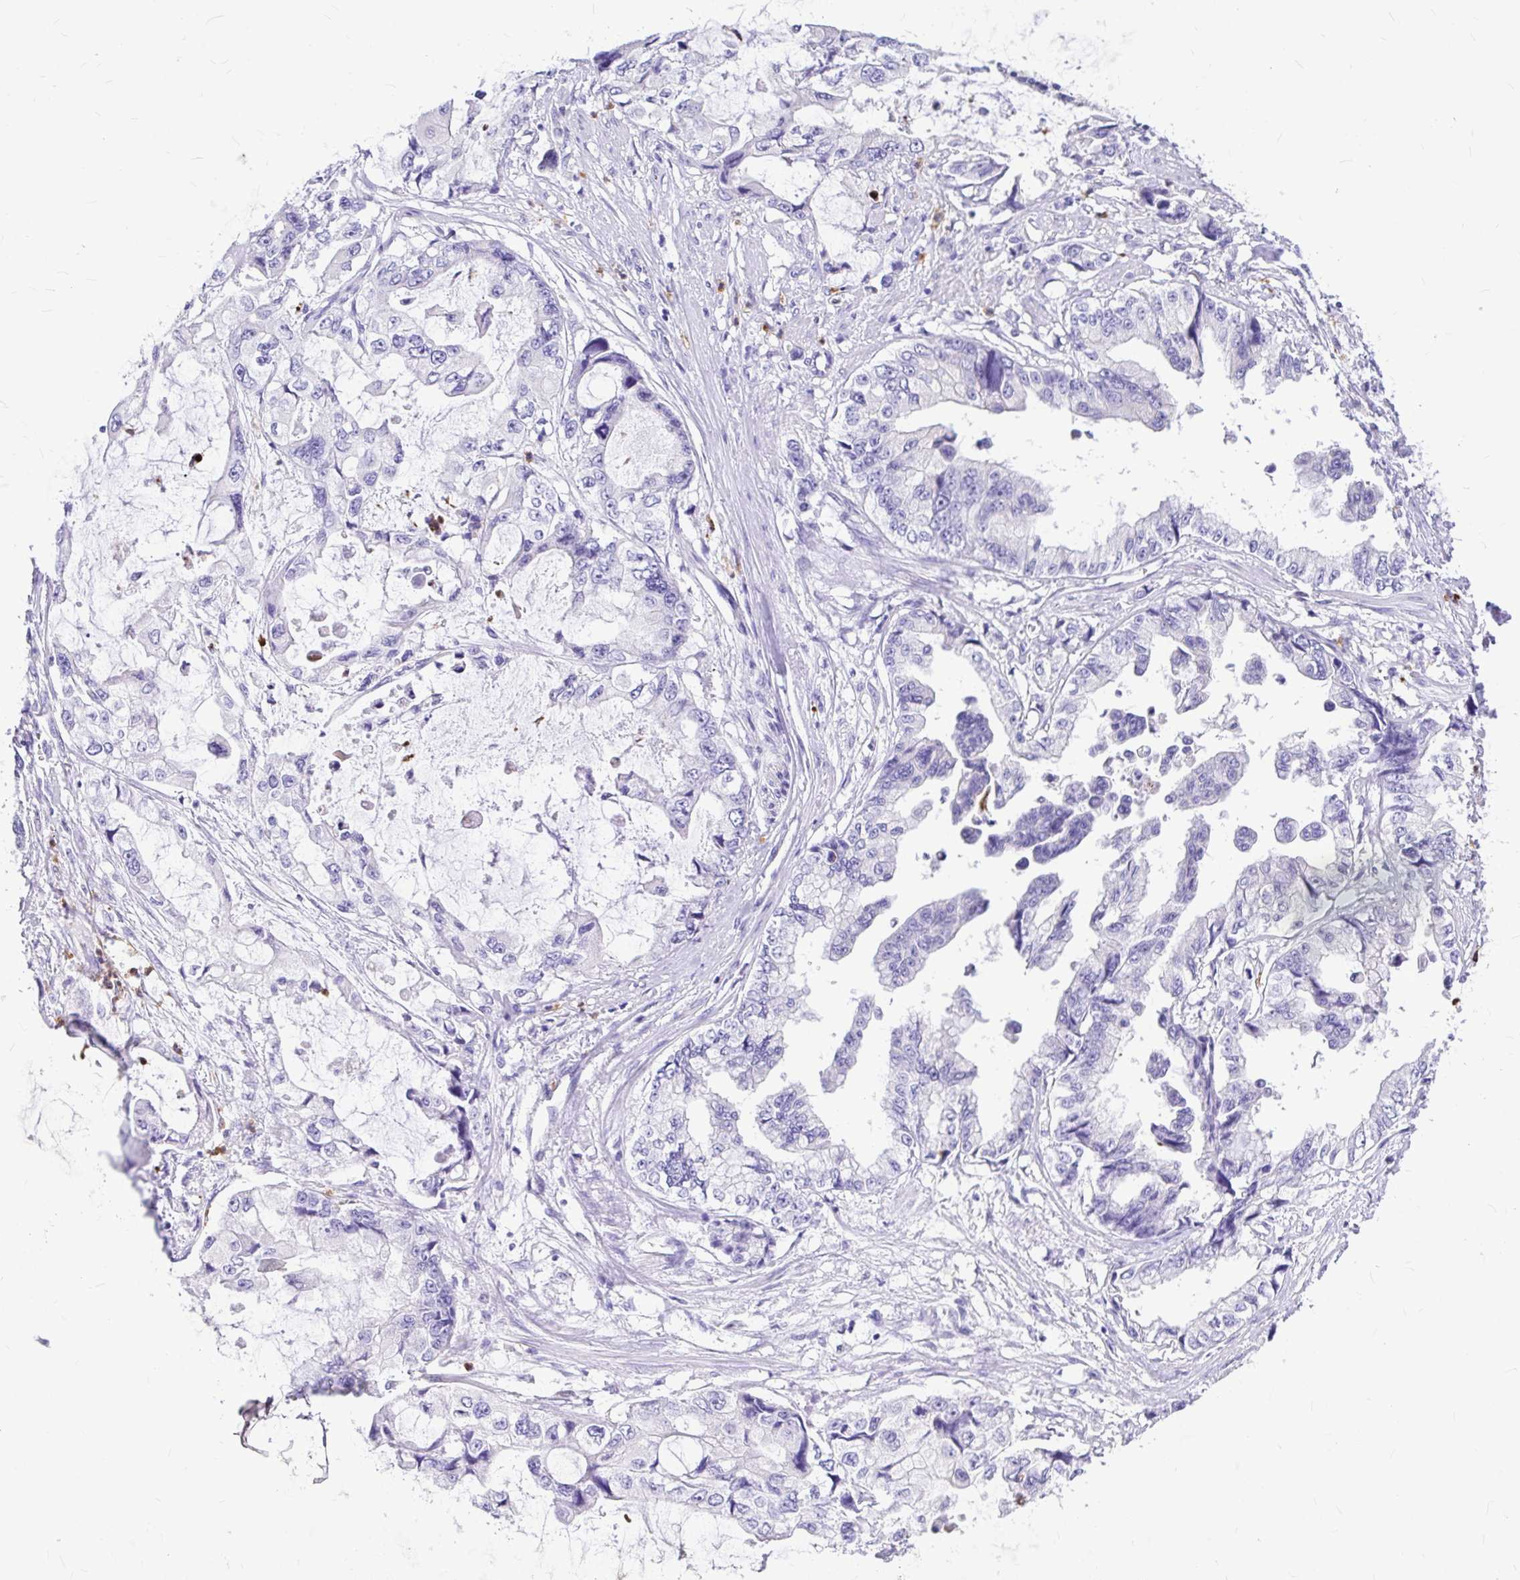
{"staining": {"intensity": "negative", "quantity": "none", "location": "none"}, "tissue": "stomach cancer", "cell_type": "Tumor cells", "image_type": "cancer", "snomed": [{"axis": "morphology", "description": "Adenocarcinoma, NOS"}, {"axis": "topography", "description": "Pancreas"}, {"axis": "topography", "description": "Stomach, upper"}, {"axis": "topography", "description": "Stomach"}], "caption": "Tumor cells show no significant protein expression in stomach cancer.", "gene": "CLEC1B", "patient": {"sex": "male", "age": 77}}